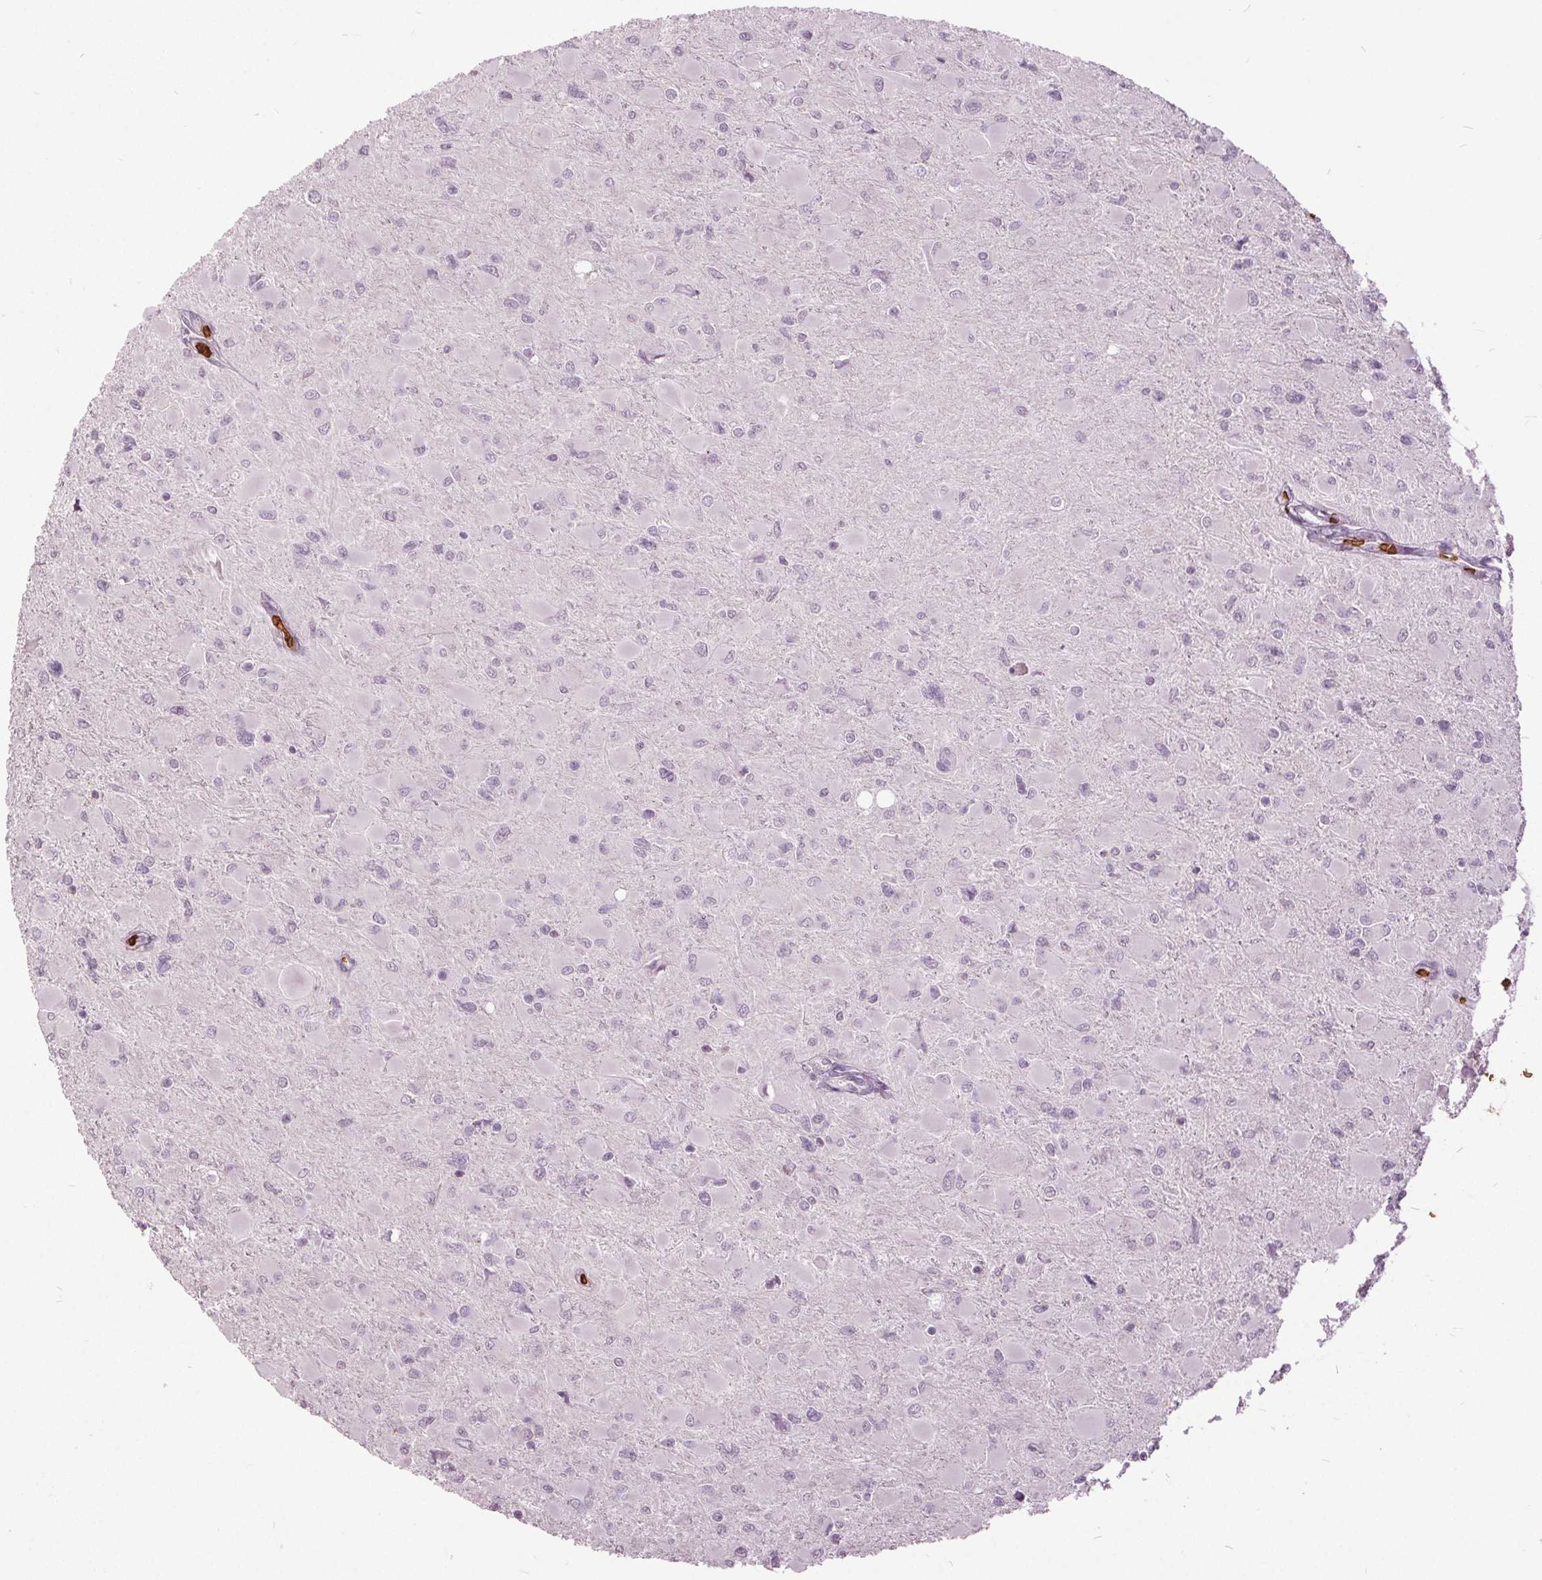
{"staining": {"intensity": "negative", "quantity": "none", "location": "none"}, "tissue": "glioma", "cell_type": "Tumor cells", "image_type": "cancer", "snomed": [{"axis": "morphology", "description": "Glioma, malignant, High grade"}, {"axis": "topography", "description": "Cerebral cortex"}], "caption": "Tumor cells are negative for protein expression in human glioma. (DAB immunohistochemistry (IHC), high magnification).", "gene": "SLC4A1", "patient": {"sex": "female", "age": 36}}